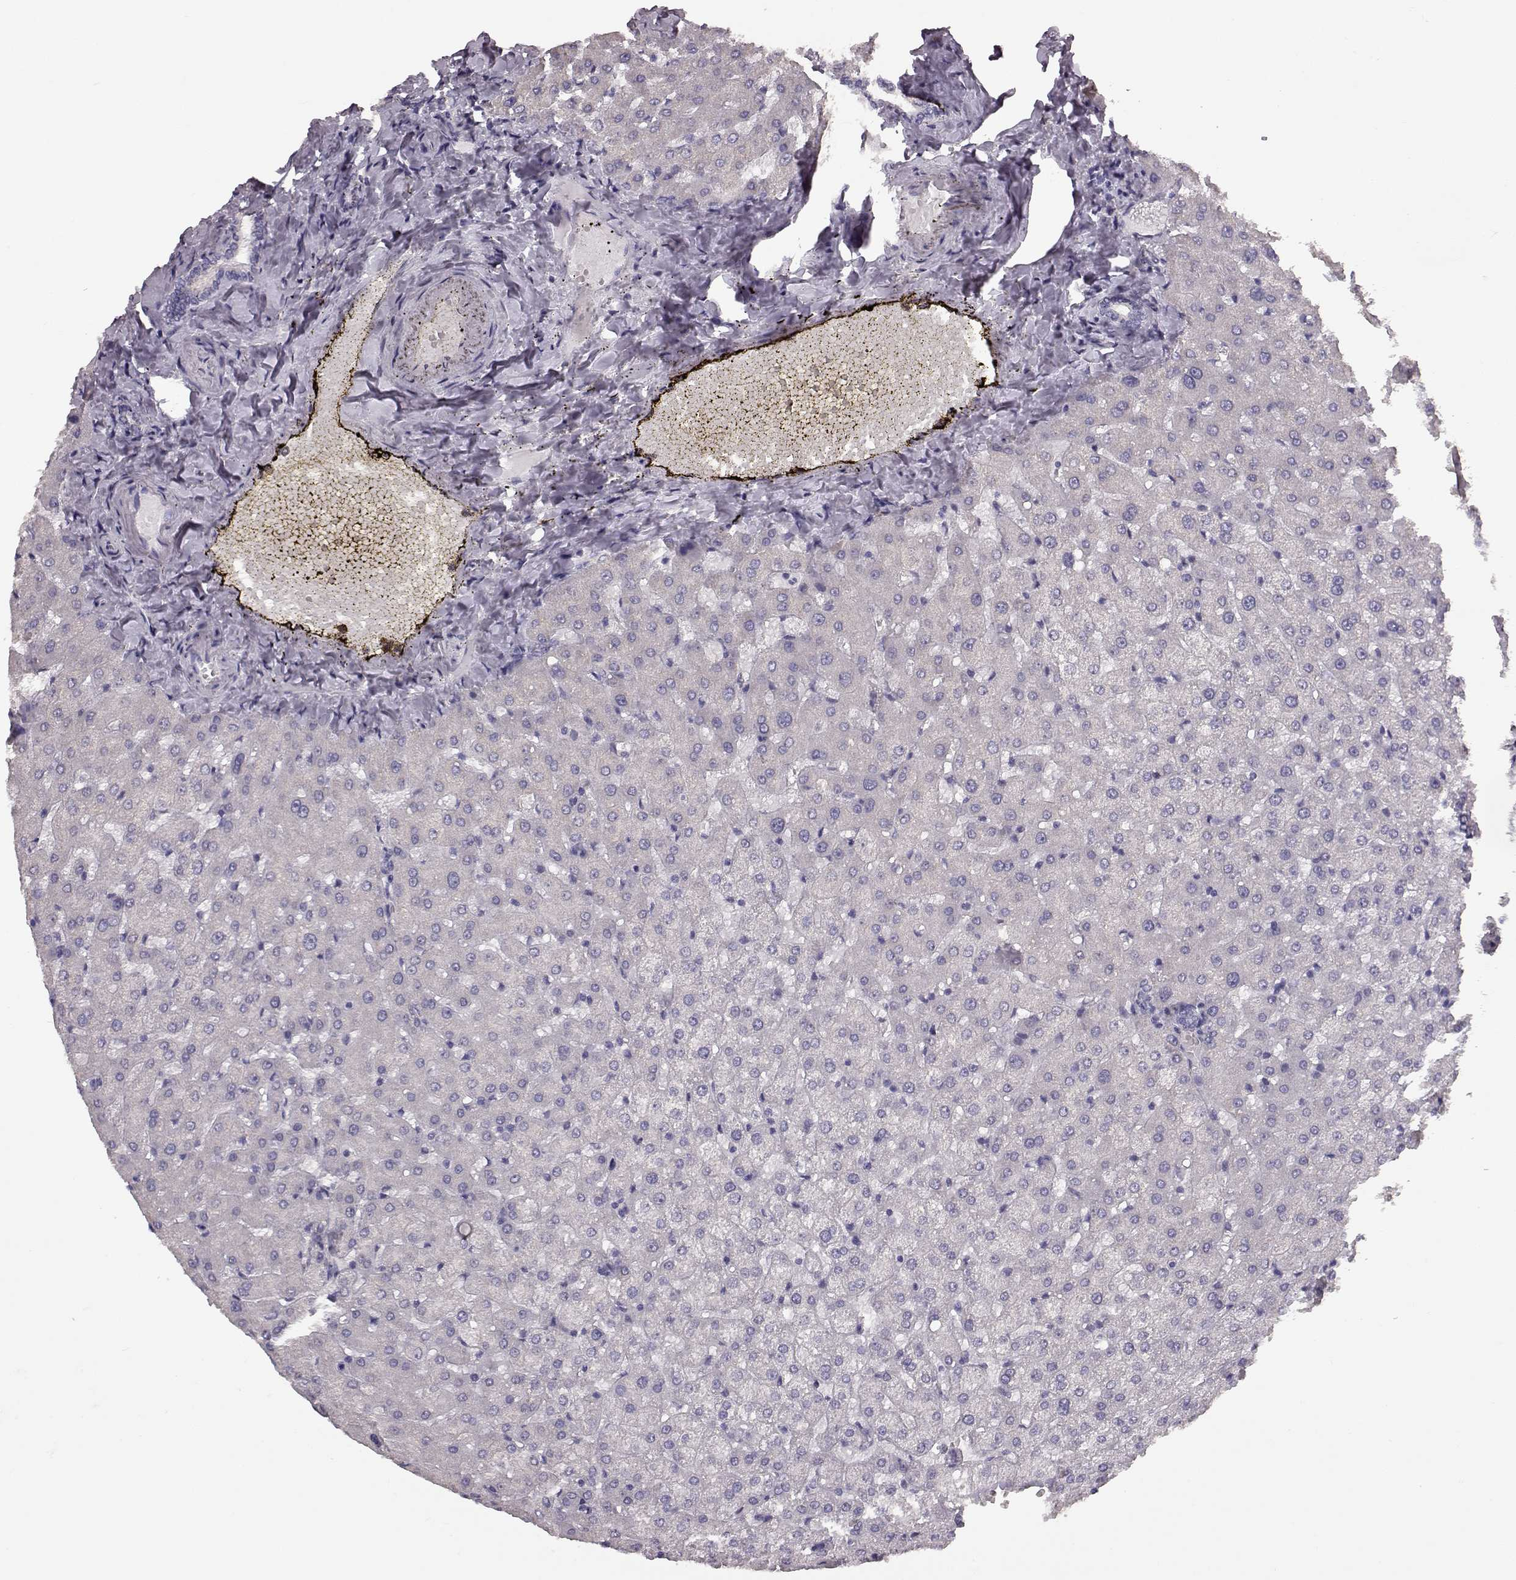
{"staining": {"intensity": "negative", "quantity": "none", "location": "none"}, "tissue": "liver", "cell_type": "Cholangiocytes", "image_type": "normal", "snomed": [{"axis": "morphology", "description": "Normal tissue, NOS"}, {"axis": "topography", "description": "Liver"}], "caption": "Immunohistochemistry micrograph of normal liver: human liver stained with DAB demonstrates no significant protein positivity in cholangiocytes.", "gene": "GABRG3", "patient": {"sex": "female", "age": 50}}